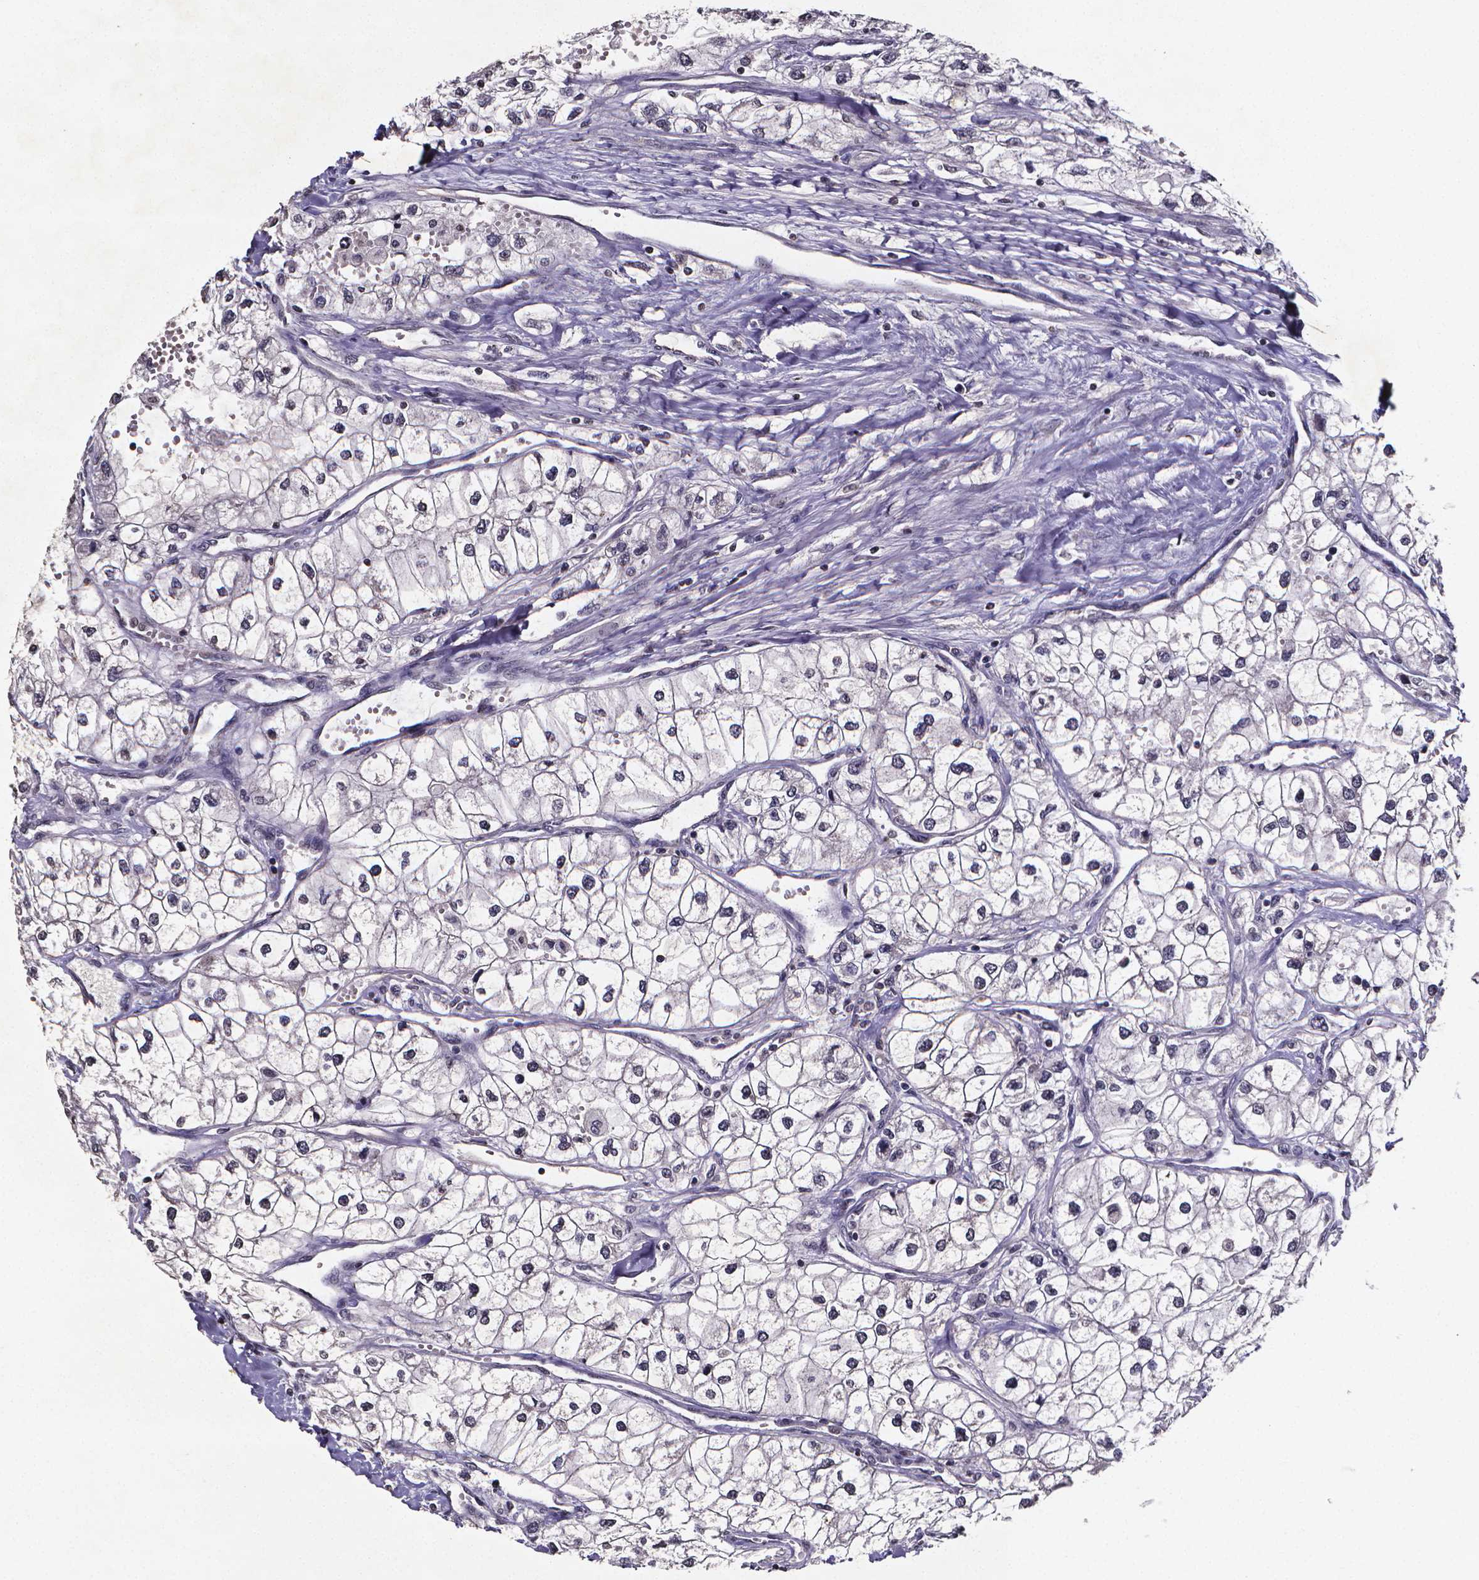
{"staining": {"intensity": "negative", "quantity": "none", "location": "none"}, "tissue": "renal cancer", "cell_type": "Tumor cells", "image_type": "cancer", "snomed": [{"axis": "morphology", "description": "Adenocarcinoma, NOS"}, {"axis": "topography", "description": "Kidney"}], "caption": "The immunohistochemistry (IHC) photomicrograph has no significant expression in tumor cells of renal cancer (adenocarcinoma) tissue.", "gene": "TP73", "patient": {"sex": "male", "age": 59}}